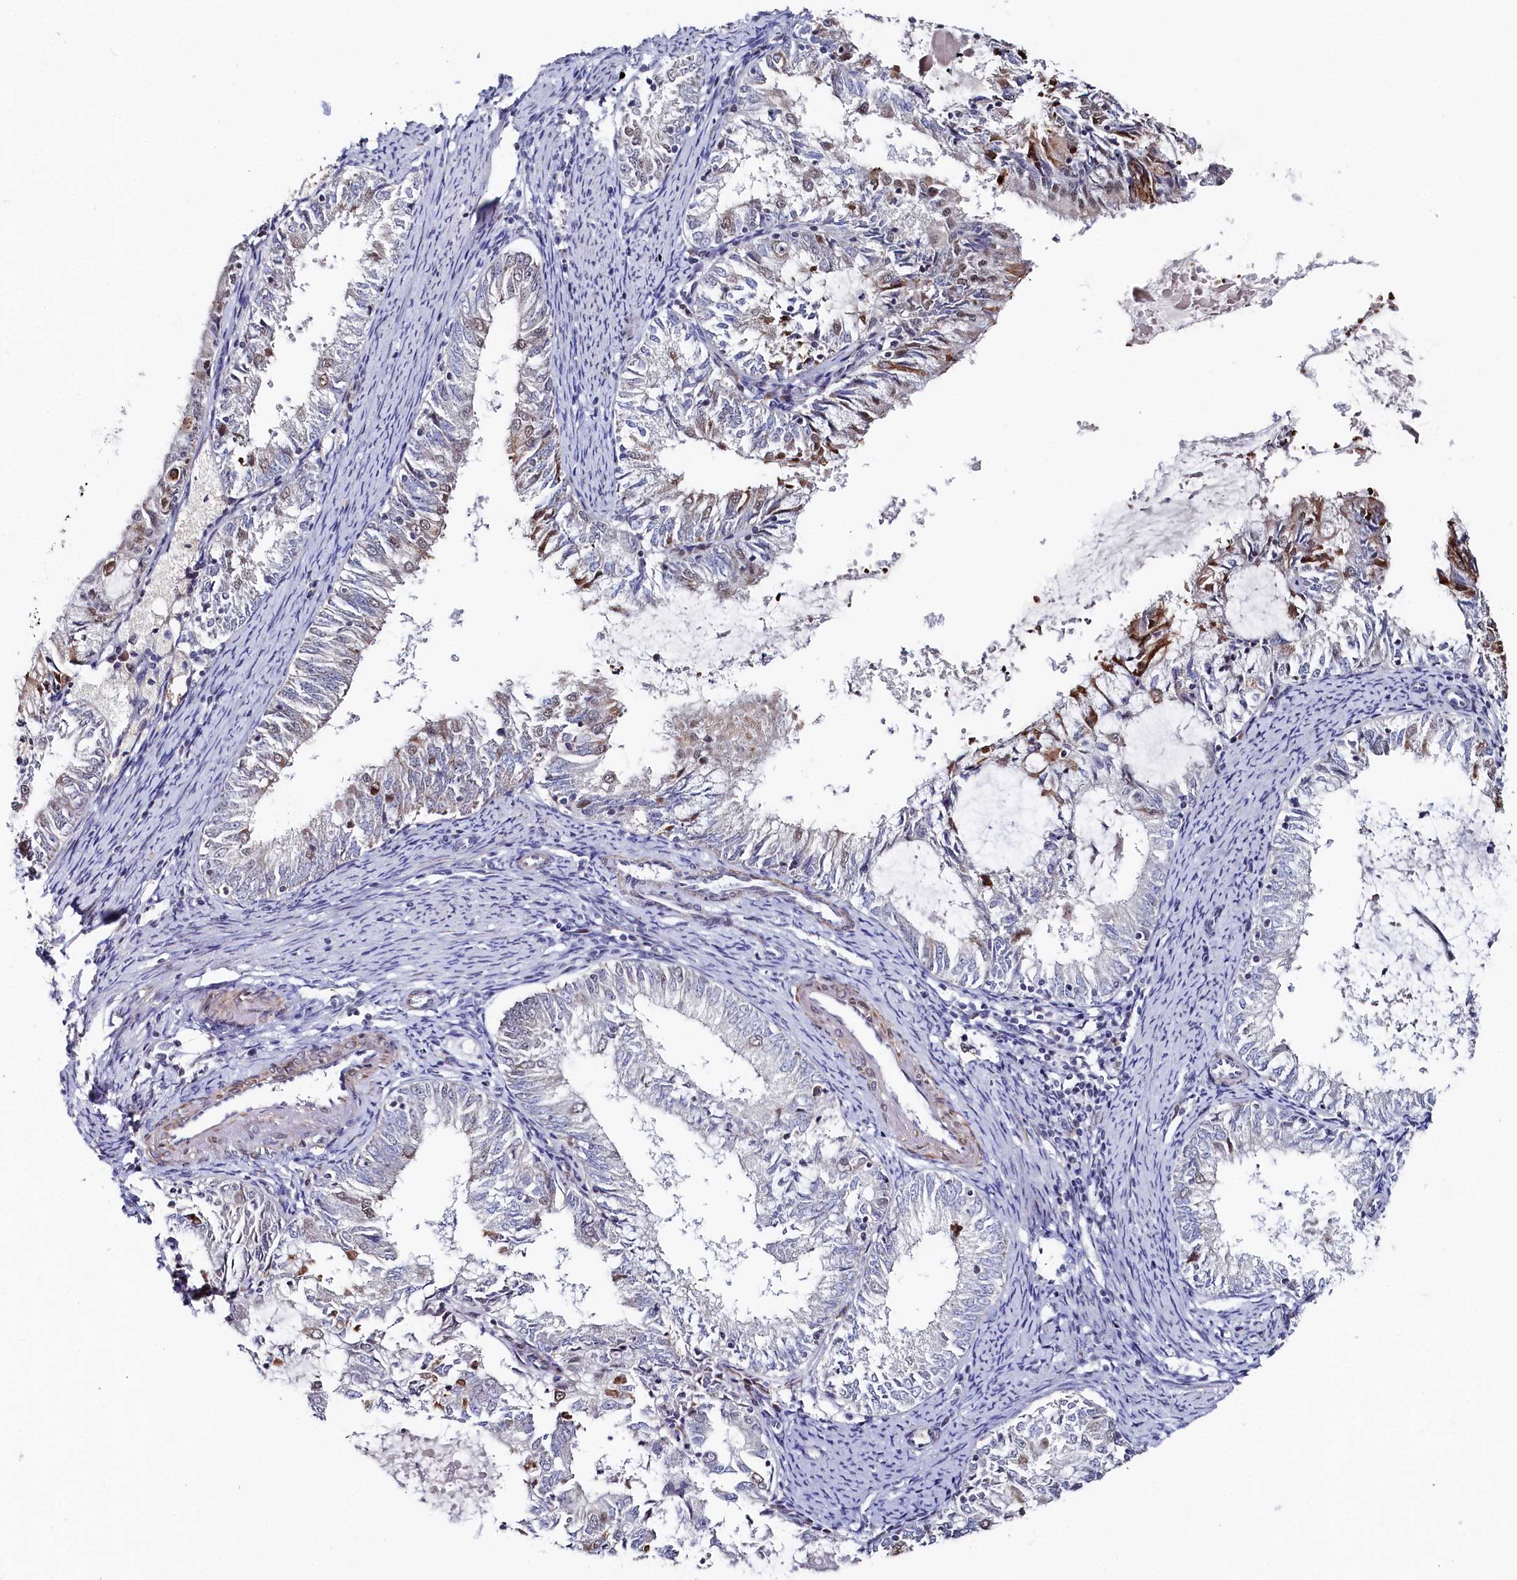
{"staining": {"intensity": "moderate", "quantity": "25%-75%", "location": "cytoplasmic/membranous,nuclear"}, "tissue": "endometrial cancer", "cell_type": "Tumor cells", "image_type": "cancer", "snomed": [{"axis": "morphology", "description": "Adenocarcinoma, NOS"}, {"axis": "topography", "description": "Endometrium"}], "caption": "Approximately 25%-75% of tumor cells in human endometrial cancer exhibit moderate cytoplasmic/membranous and nuclear protein positivity as visualized by brown immunohistochemical staining.", "gene": "TIGD4", "patient": {"sex": "female", "age": 57}}